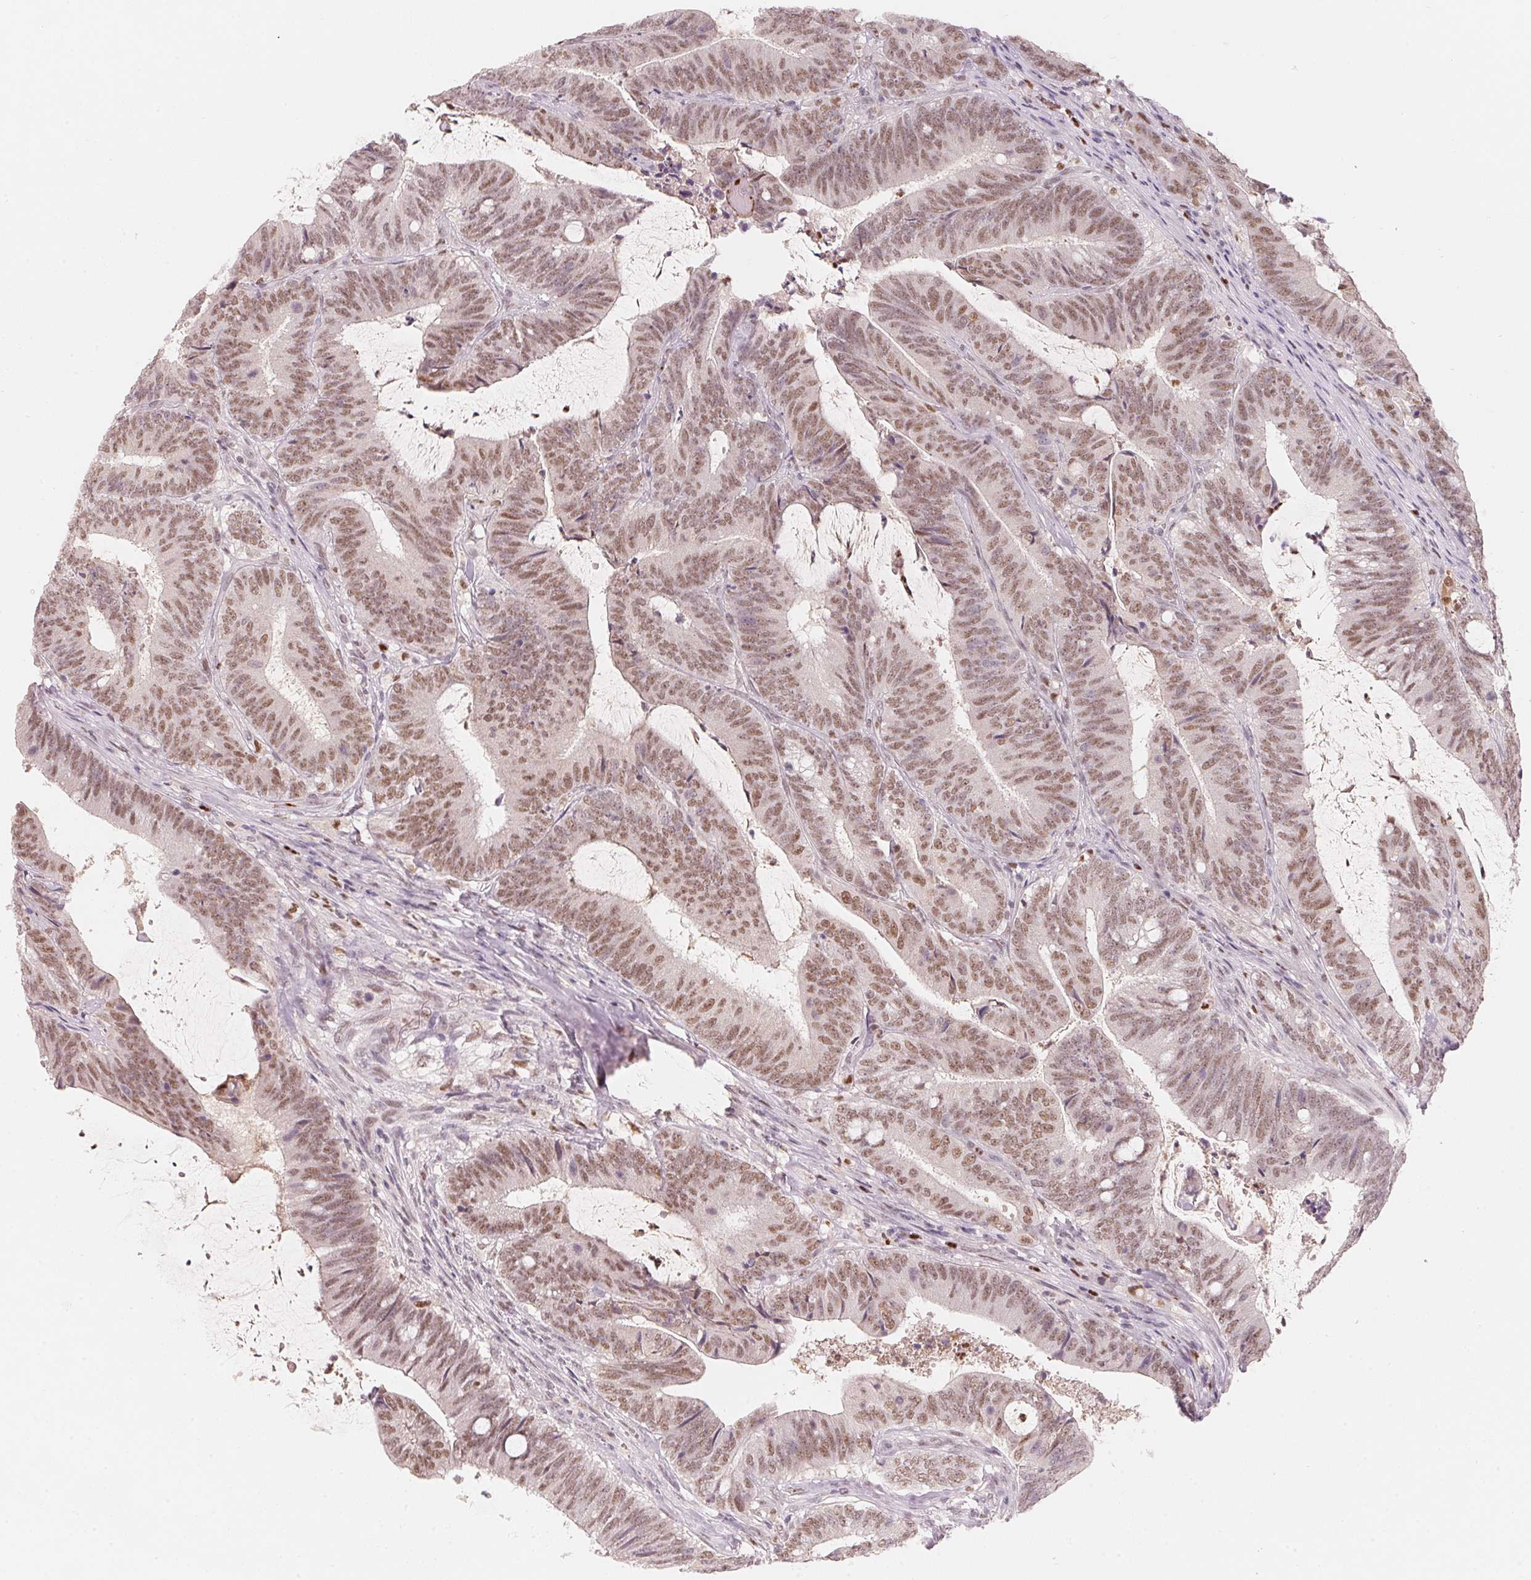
{"staining": {"intensity": "moderate", "quantity": ">75%", "location": "nuclear"}, "tissue": "colorectal cancer", "cell_type": "Tumor cells", "image_type": "cancer", "snomed": [{"axis": "morphology", "description": "Adenocarcinoma, NOS"}, {"axis": "topography", "description": "Colon"}], "caption": "Immunohistochemistry image of neoplastic tissue: human colorectal adenocarcinoma stained using immunohistochemistry (IHC) exhibits medium levels of moderate protein expression localized specifically in the nuclear of tumor cells, appearing as a nuclear brown color.", "gene": "ARHGAP22", "patient": {"sex": "female", "age": 43}}